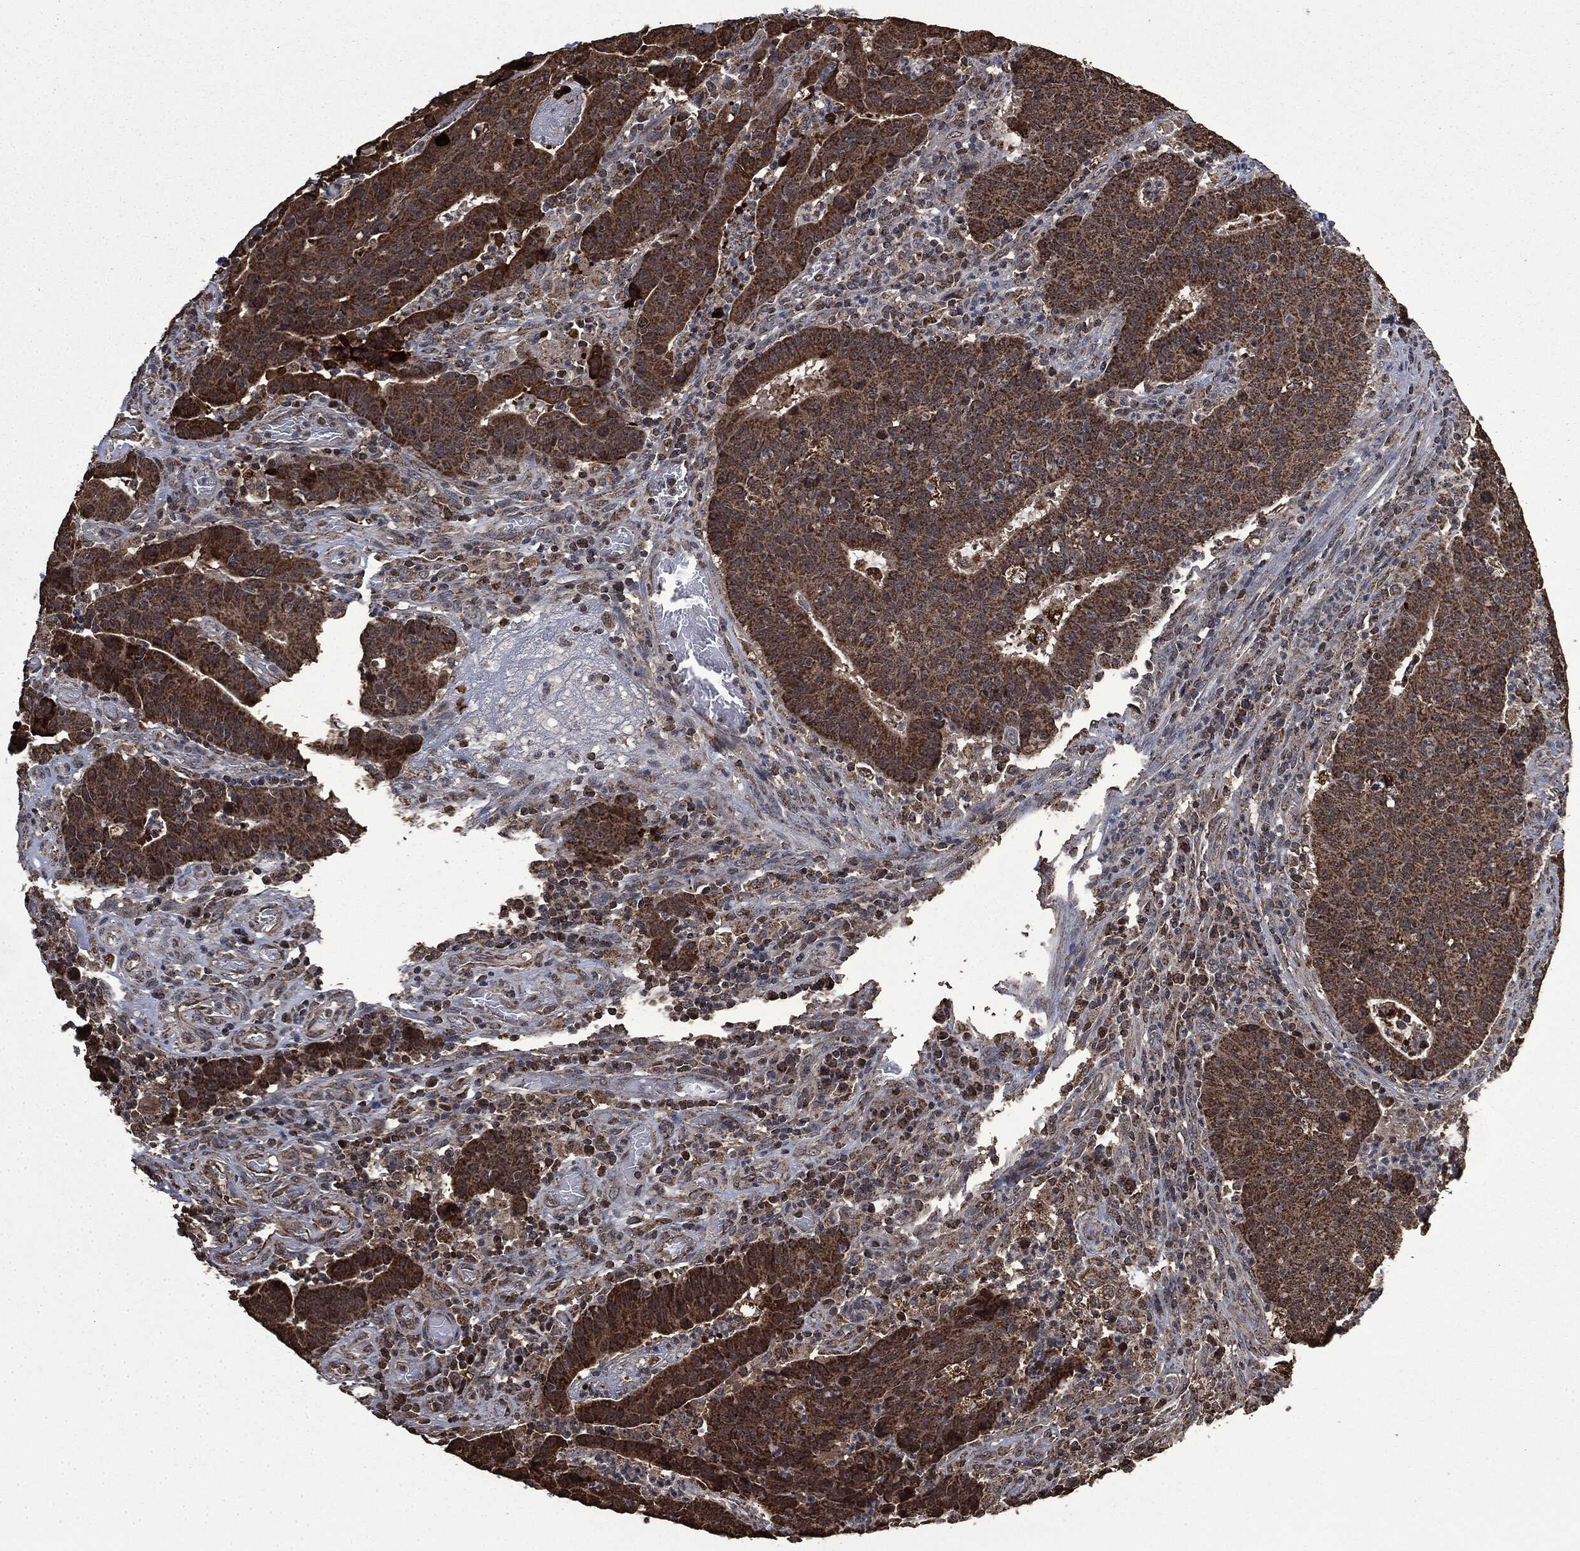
{"staining": {"intensity": "strong", "quantity": ">75%", "location": "cytoplasmic/membranous"}, "tissue": "colorectal cancer", "cell_type": "Tumor cells", "image_type": "cancer", "snomed": [{"axis": "morphology", "description": "Adenocarcinoma, NOS"}, {"axis": "topography", "description": "Colon"}], "caption": "An immunohistochemistry (IHC) histopathology image of tumor tissue is shown. Protein staining in brown highlights strong cytoplasmic/membranous positivity in colorectal adenocarcinoma within tumor cells.", "gene": "LIG3", "patient": {"sex": "female", "age": 75}}